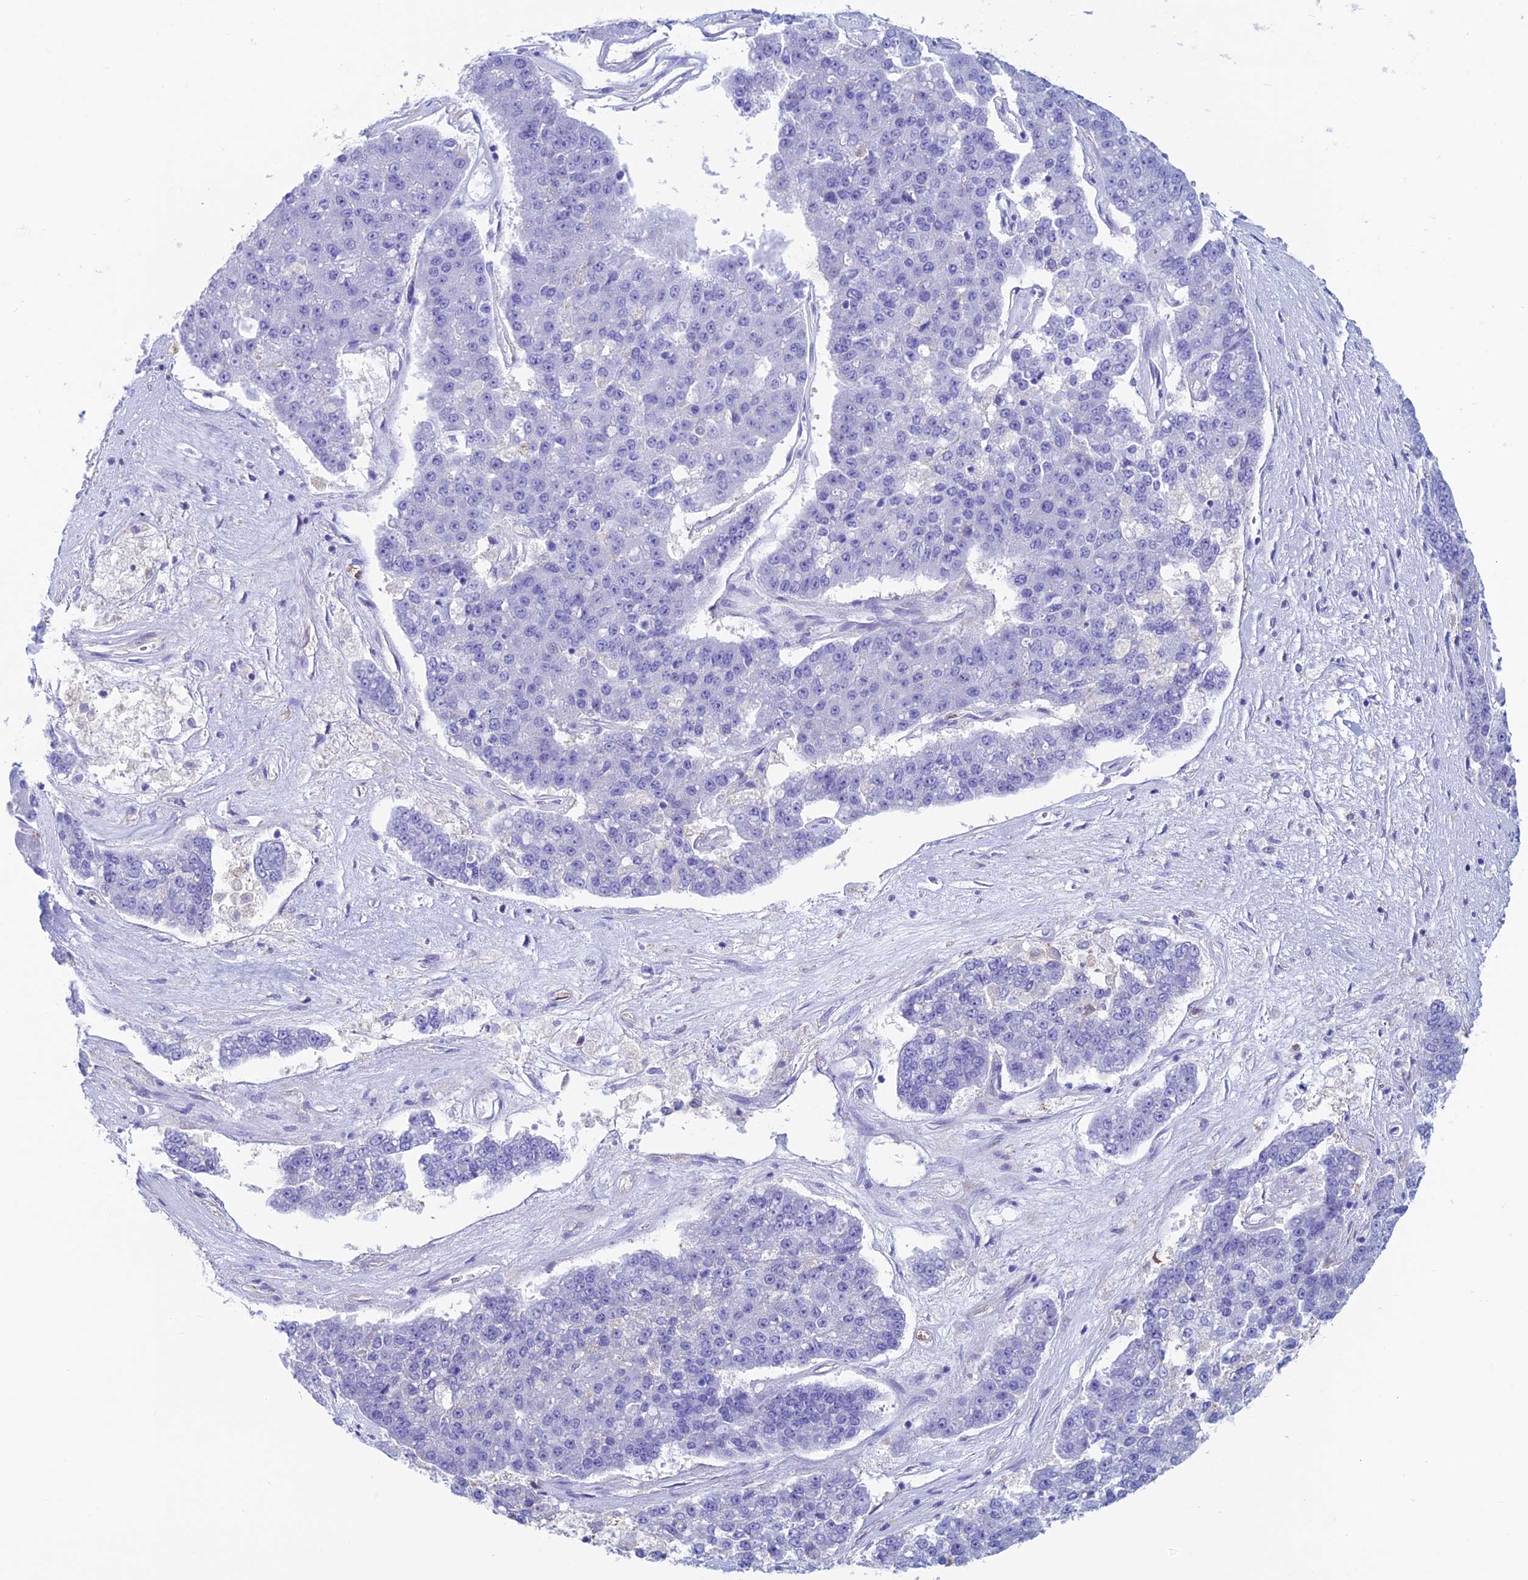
{"staining": {"intensity": "negative", "quantity": "none", "location": "none"}, "tissue": "pancreatic cancer", "cell_type": "Tumor cells", "image_type": "cancer", "snomed": [{"axis": "morphology", "description": "Adenocarcinoma, NOS"}, {"axis": "topography", "description": "Pancreas"}], "caption": "Pancreatic cancer stained for a protein using immunohistochemistry shows no expression tumor cells.", "gene": "KCNK17", "patient": {"sex": "male", "age": 50}}